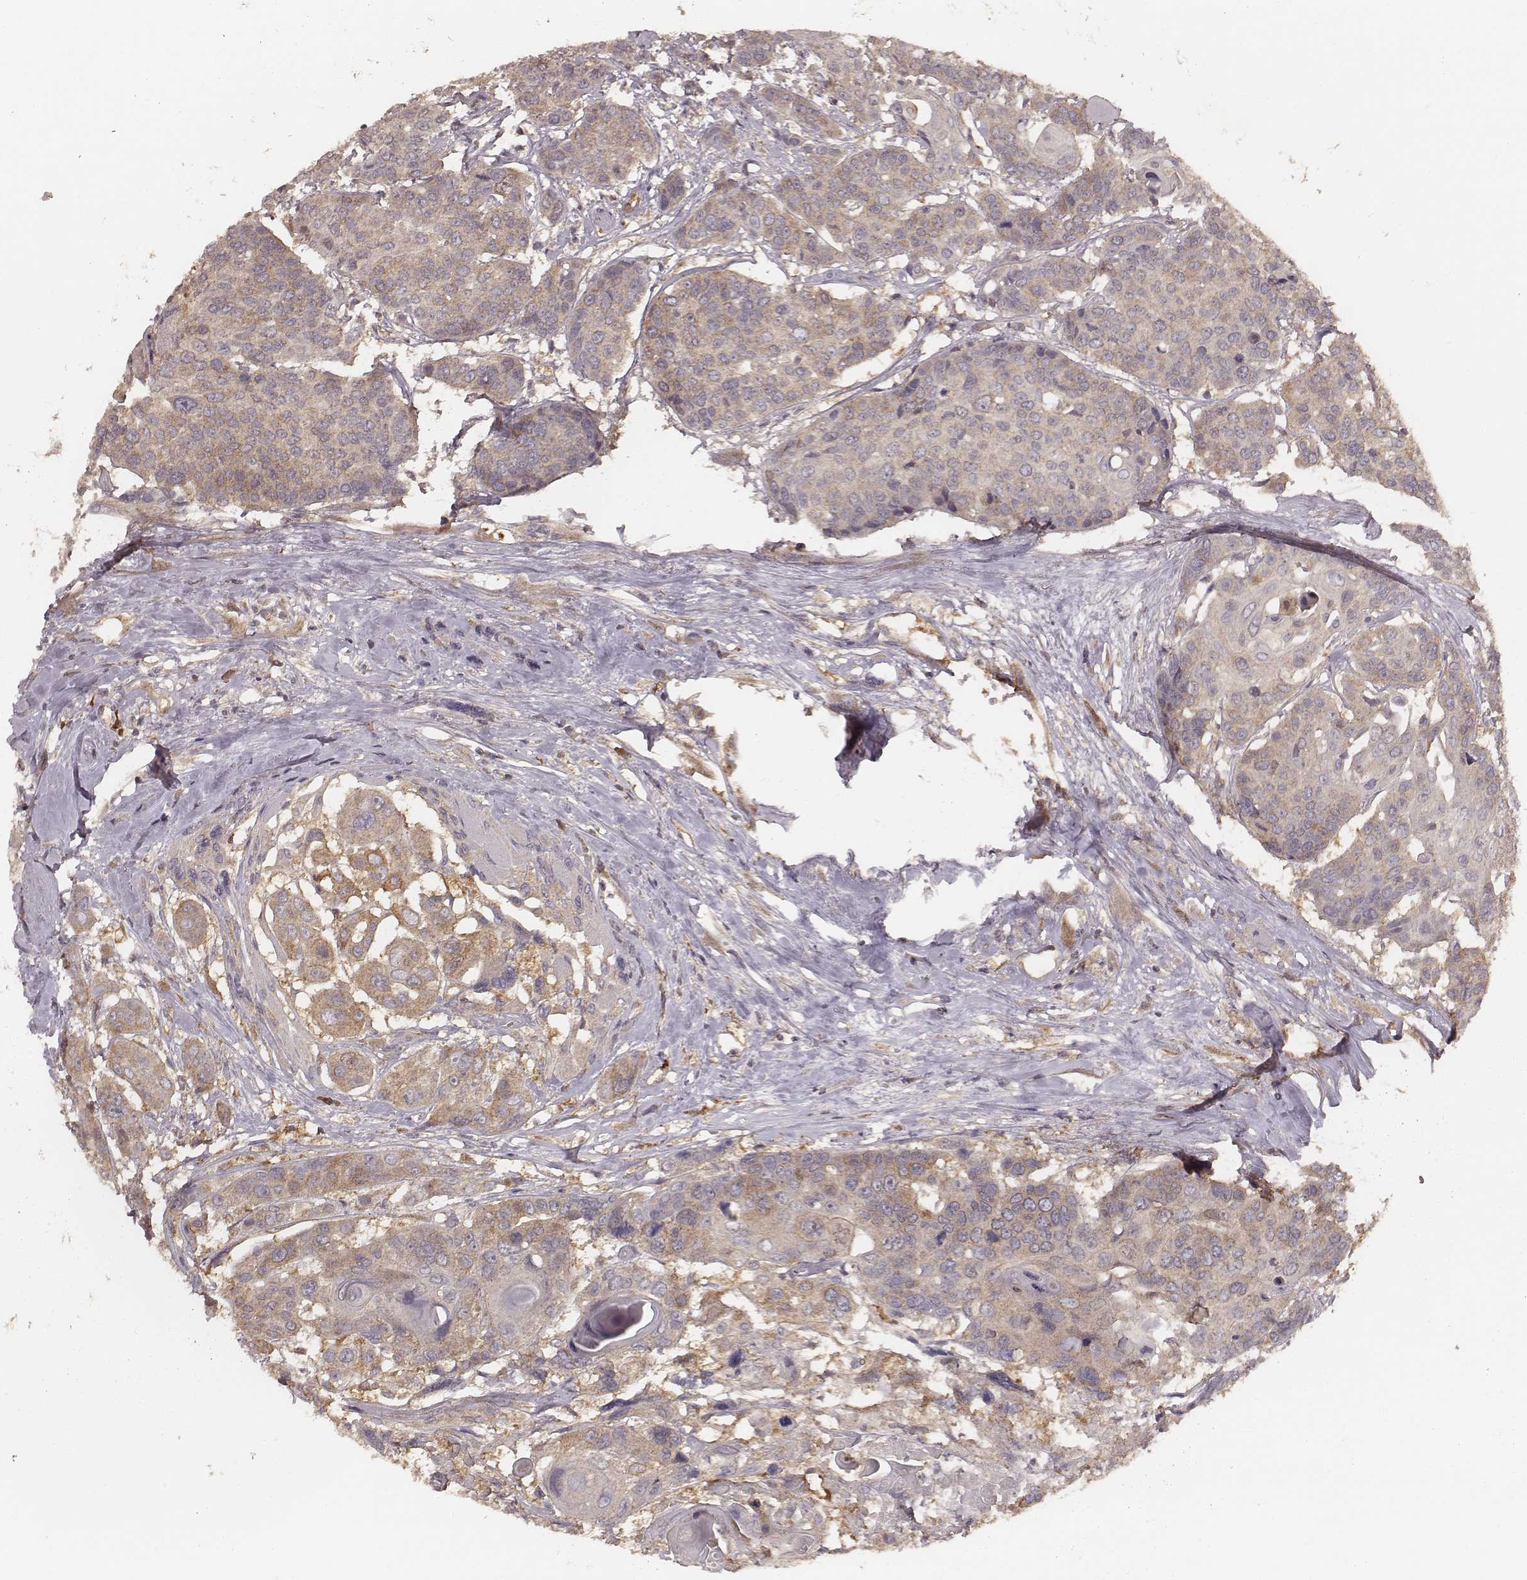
{"staining": {"intensity": "weak", "quantity": "25%-75%", "location": "cytoplasmic/membranous"}, "tissue": "head and neck cancer", "cell_type": "Tumor cells", "image_type": "cancer", "snomed": [{"axis": "morphology", "description": "Squamous cell carcinoma, NOS"}, {"axis": "topography", "description": "Oral tissue"}, {"axis": "topography", "description": "Head-Neck"}], "caption": "Head and neck cancer (squamous cell carcinoma) stained with a brown dye reveals weak cytoplasmic/membranous positive expression in about 25%-75% of tumor cells.", "gene": "CARS1", "patient": {"sex": "male", "age": 56}}